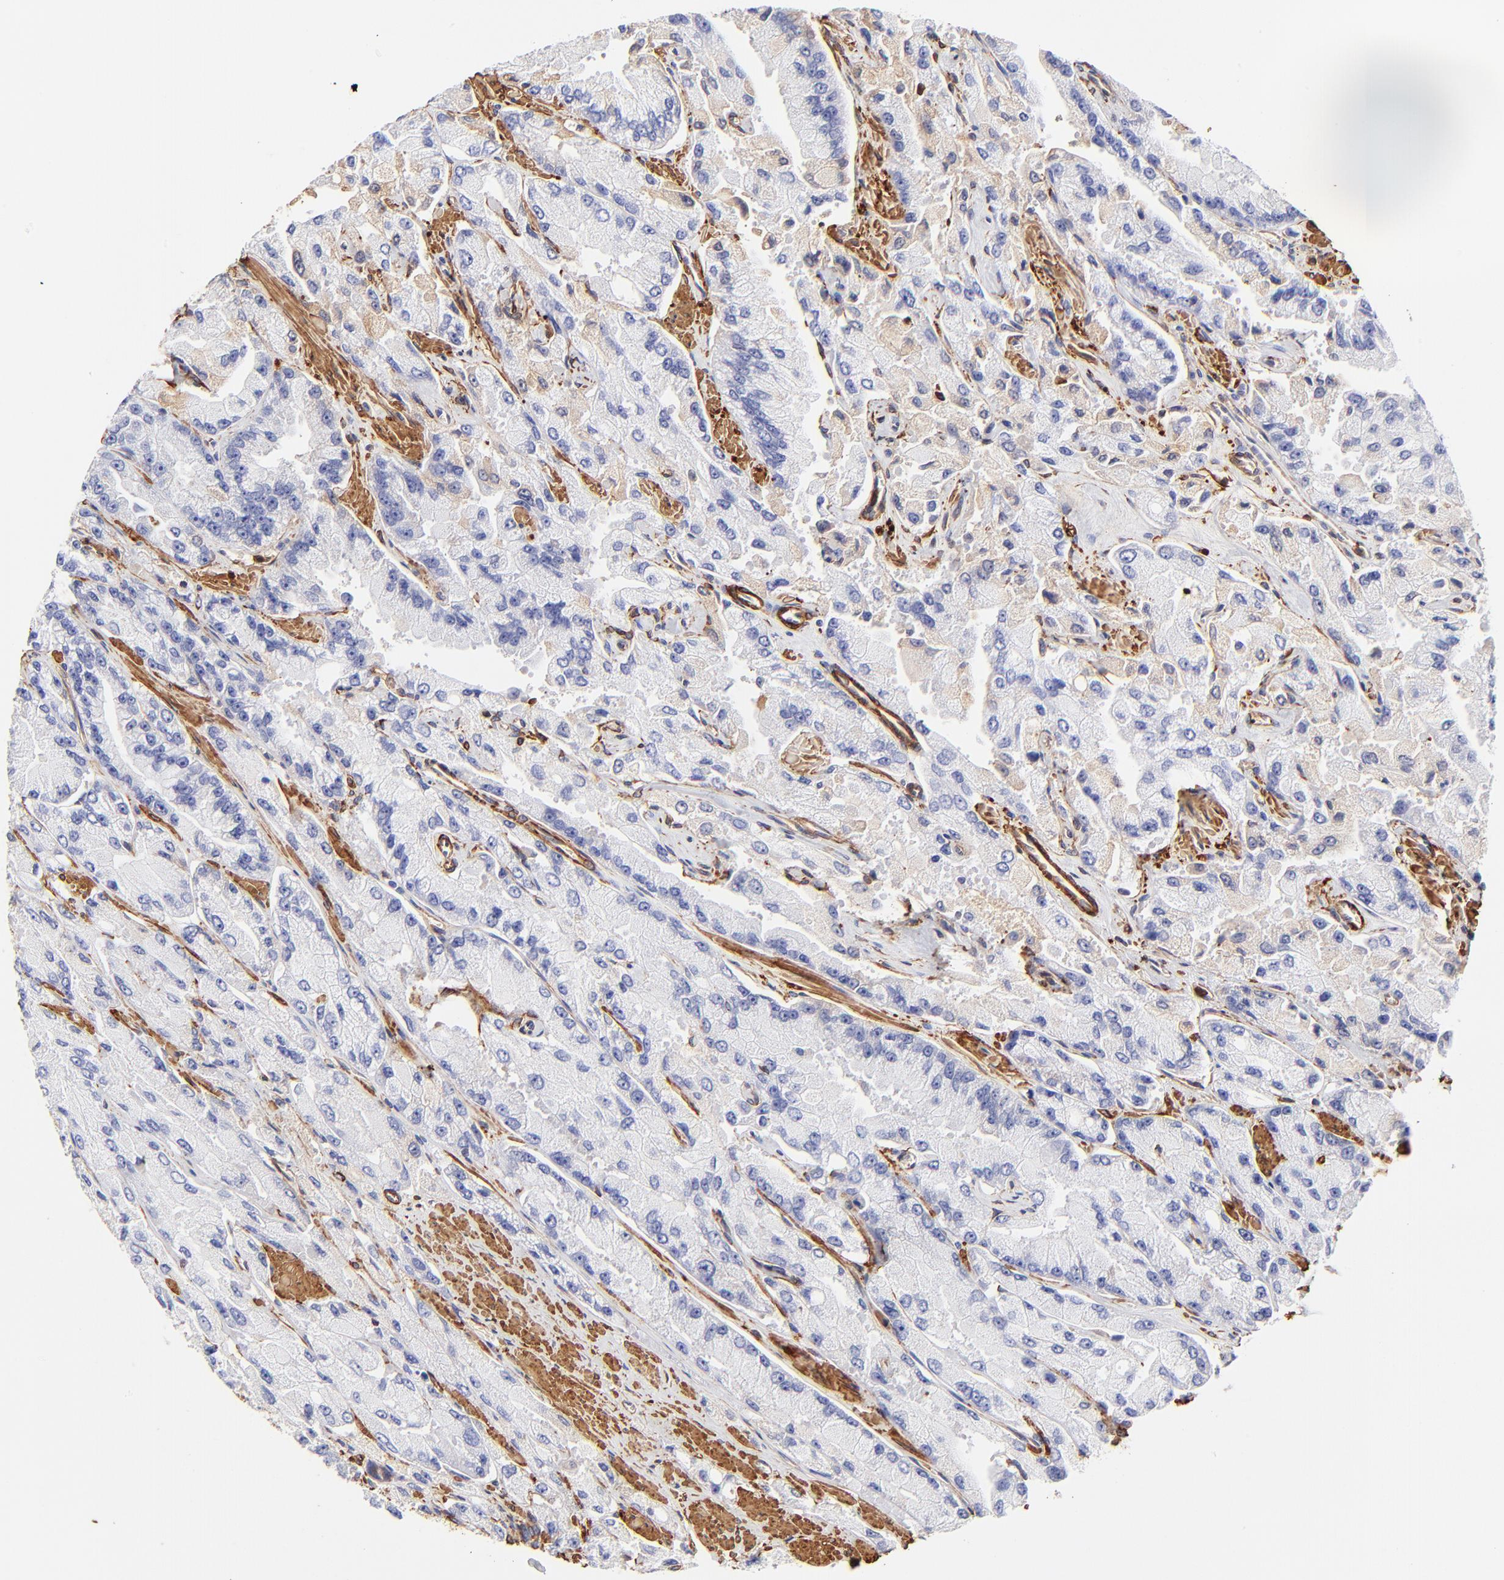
{"staining": {"intensity": "negative", "quantity": "none", "location": "none"}, "tissue": "prostate cancer", "cell_type": "Tumor cells", "image_type": "cancer", "snomed": [{"axis": "morphology", "description": "Adenocarcinoma, High grade"}, {"axis": "topography", "description": "Prostate"}], "caption": "IHC photomicrograph of neoplastic tissue: human prostate cancer (high-grade adenocarcinoma) stained with DAB (3,3'-diaminobenzidine) shows no significant protein expression in tumor cells.", "gene": "FLNA", "patient": {"sex": "male", "age": 58}}